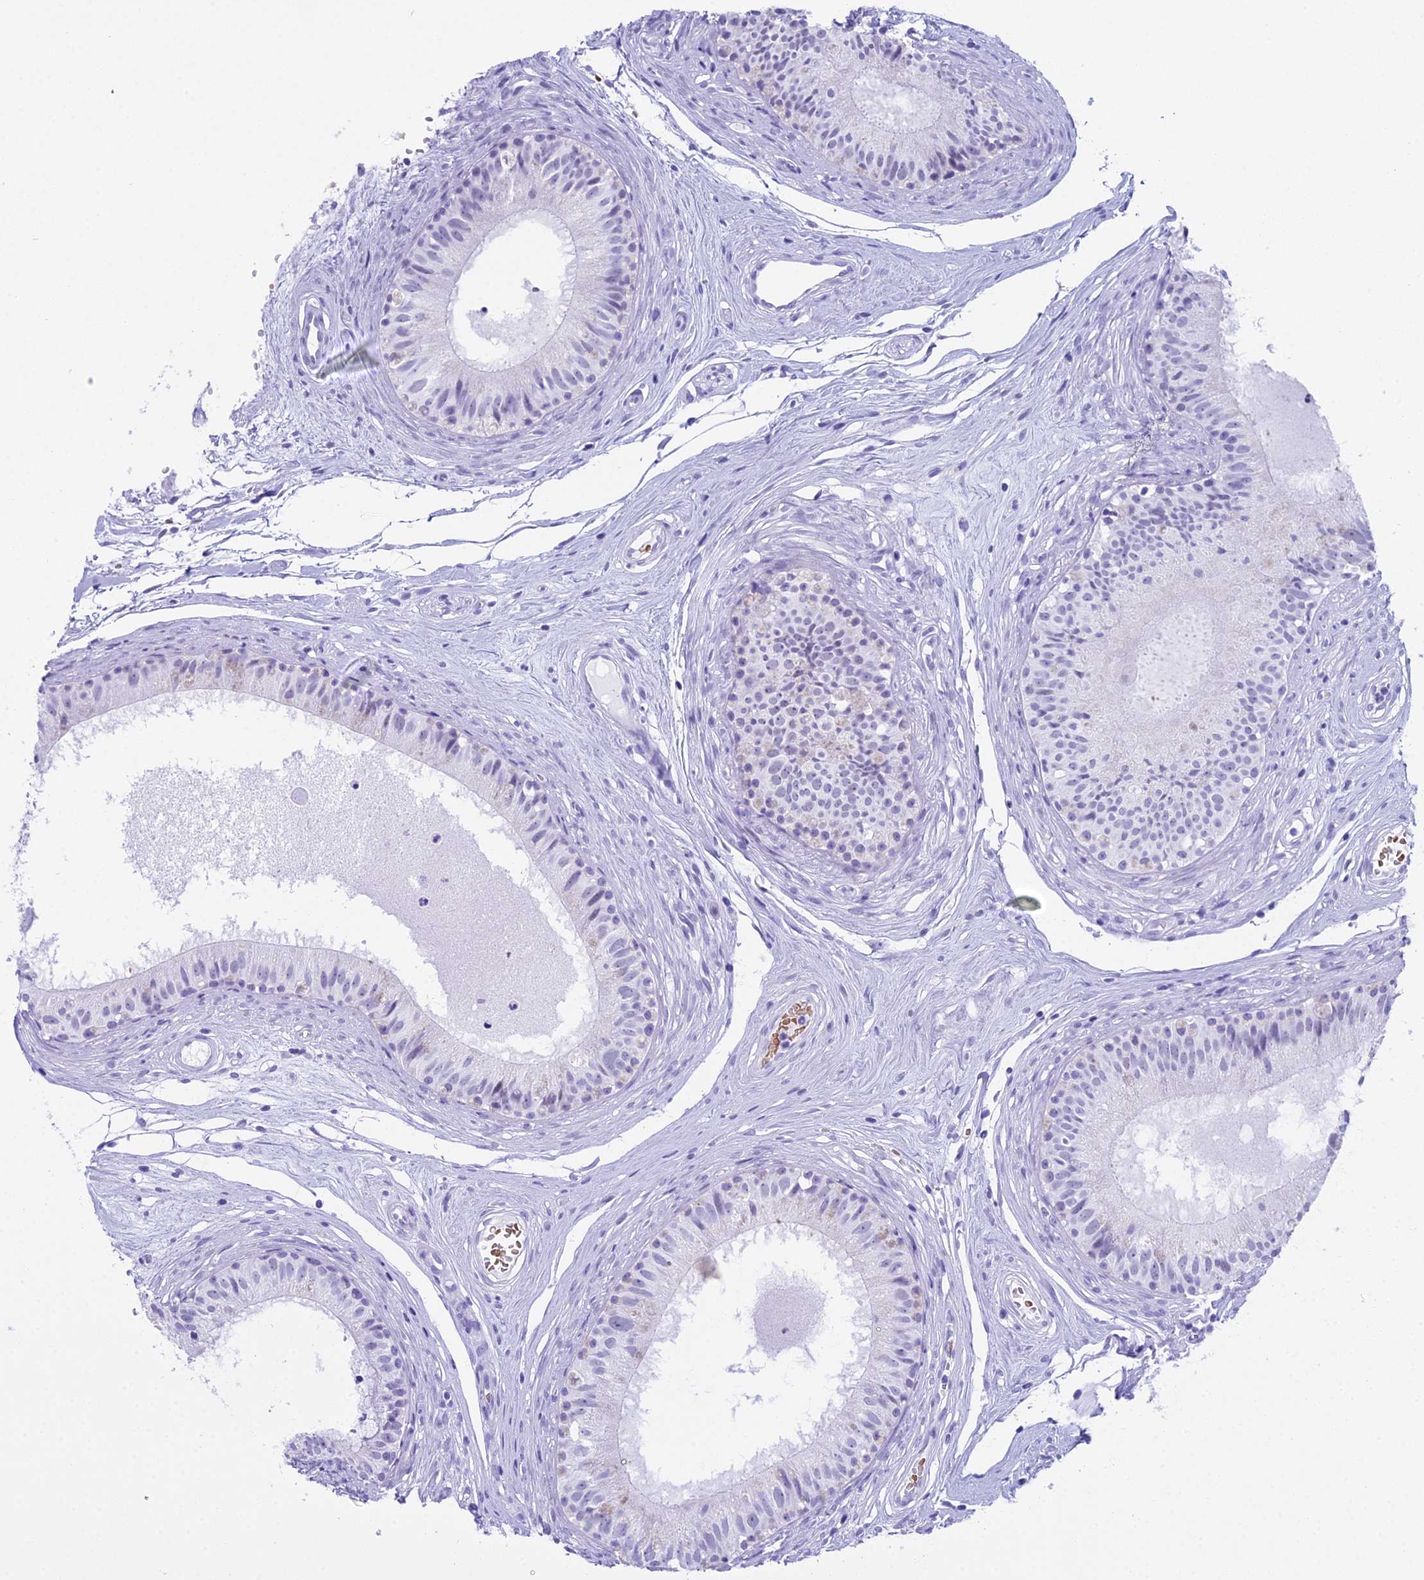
{"staining": {"intensity": "negative", "quantity": "none", "location": "none"}, "tissue": "epididymis", "cell_type": "Glandular cells", "image_type": "normal", "snomed": [{"axis": "morphology", "description": "Normal tissue, NOS"}, {"axis": "topography", "description": "Epididymis"}], "caption": "Protein analysis of benign epididymis shows no significant positivity in glandular cells.", "gene": "RNPS1", "patient": {"sex": "male", "age": 74}}